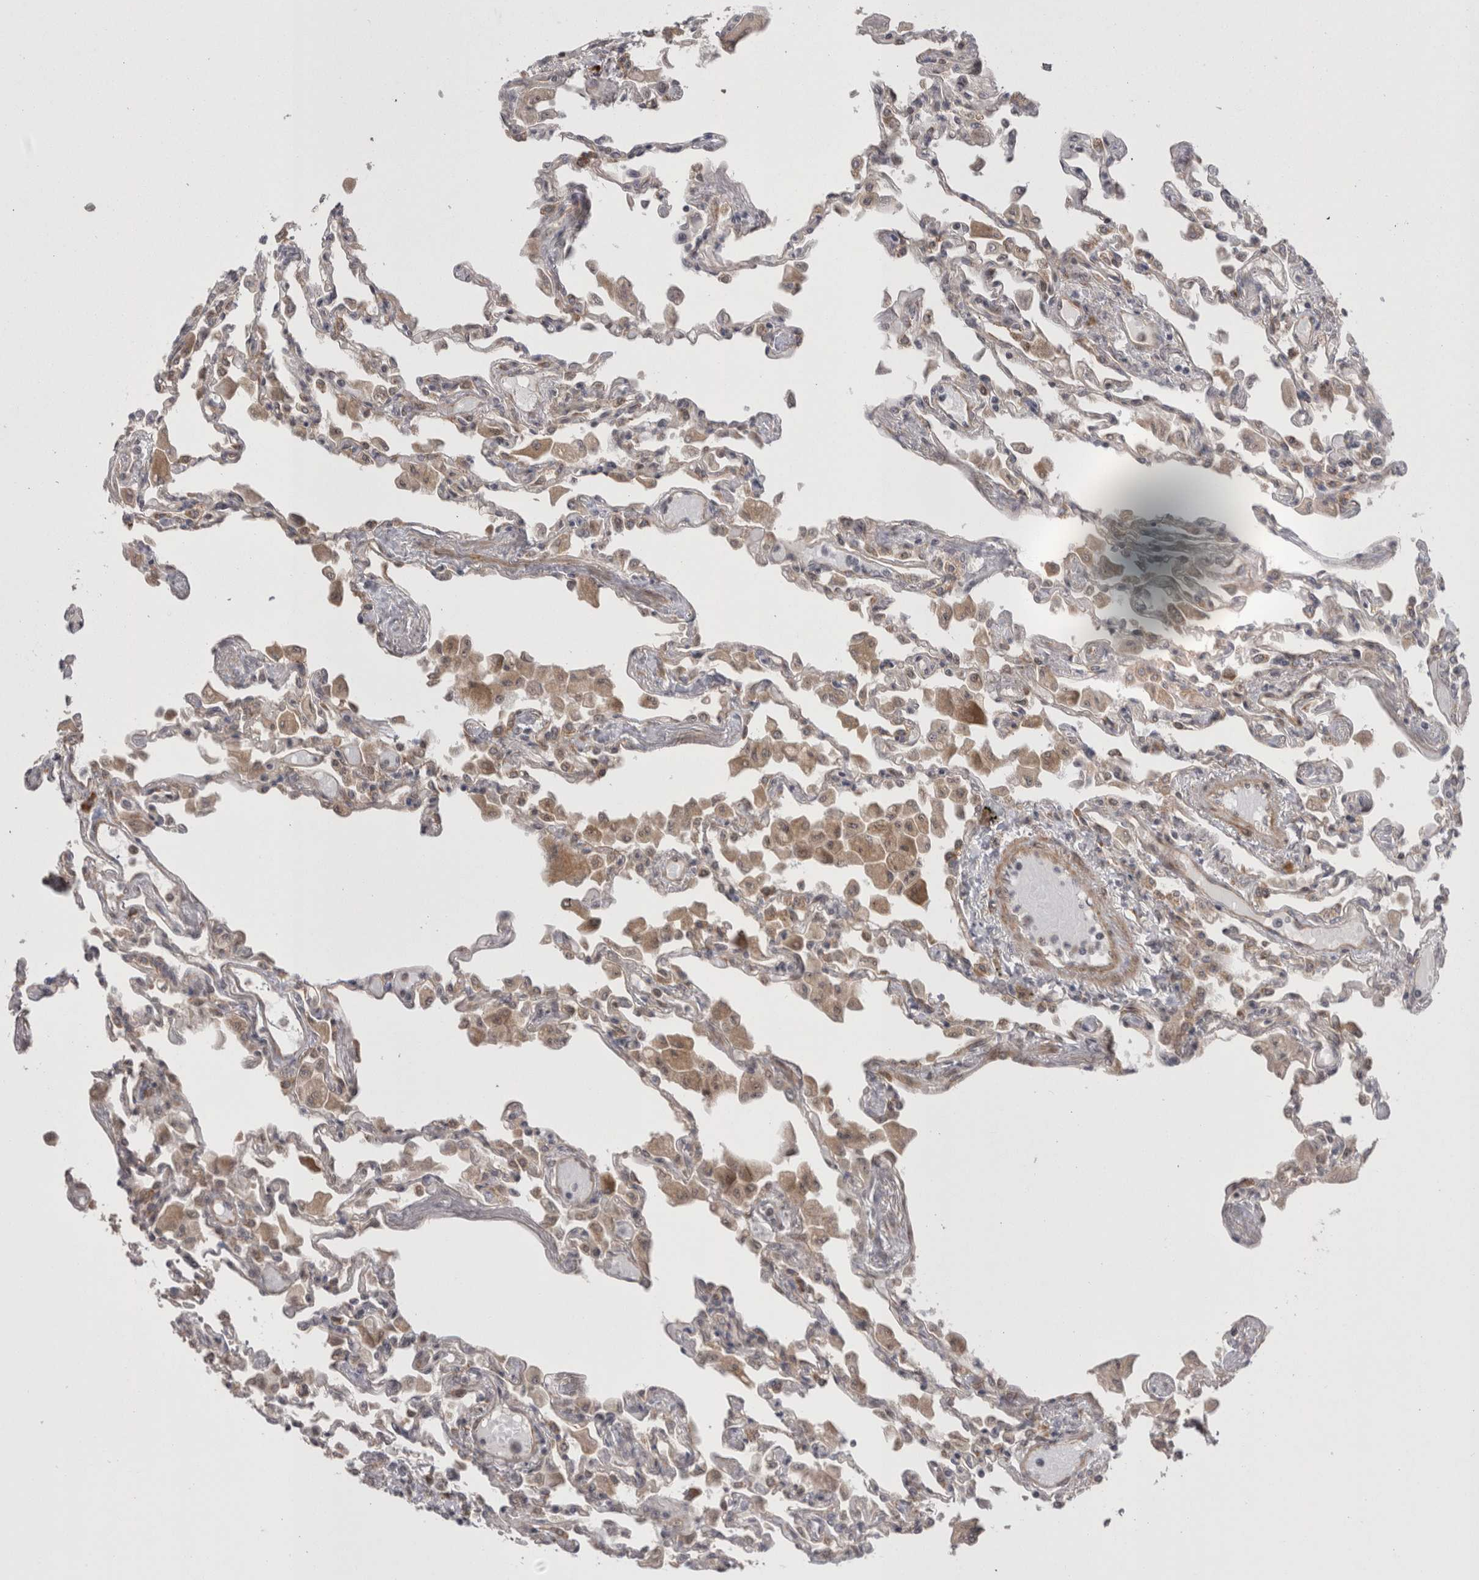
{"staining": {"intensity": "weak", "quantity": "25%-75%", "location": "cytoplasmic/membranous"}, "tissue": "lung", "cell_type": "Alveolar cells", "image_type": "normal", "snomed": [{"axis": "morphology", "description": "Normal tissue, NOS"}, {"axis": "topography", "description": "Bronchus"}, {"axis": "topography", "description": "Lung"}], "caption": "DAB (3,3'-diaminobenzidine) immunohistochemical staining of normal human lung demonstrates weak cytoplasmic/membranous protein positivity in approximately 25%-75% of alveolar cells.", "gene": "EXOSC4", "patient": {"sex": "female", "age": 49}}